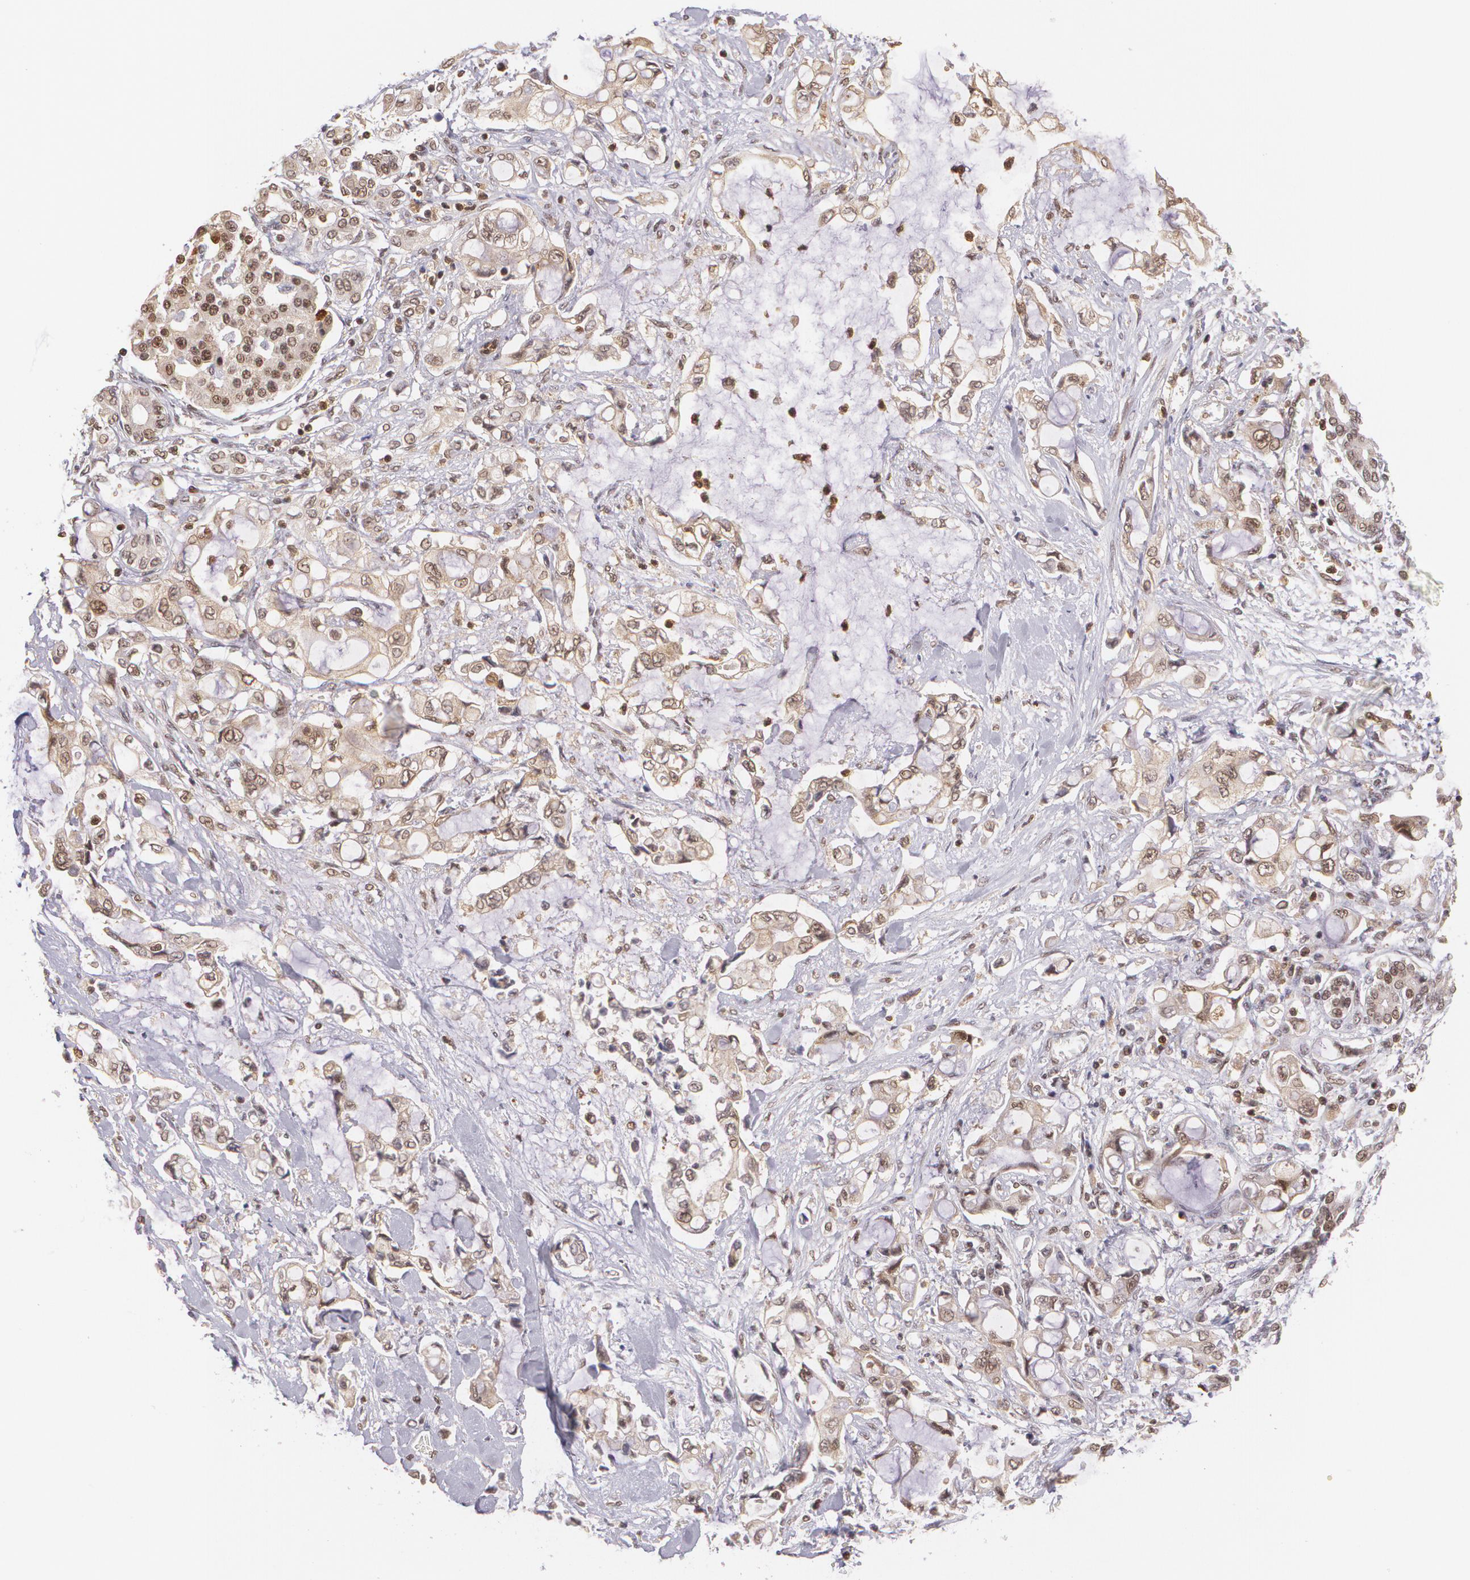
{"staining": {"intensity": "weak", "quantity": "25%-75%", "location": "cytoplasmic/membranous,nuclear"}, "tissue": "pancreatic cancer", "cell_type": "Tumor cells", "image_type": "cancer", "snomed": [{"axis": "morphology", "description": "Adenocarcinoma, NOS"}, {"axis": "topography", "description": "Pancreas"}], "caption": "Pancreatic cancer was stained to show a protein in brown. There is low levels of weak cytoplasmic/membranous and nuclear expression in about 25%-75% of tumor cells. Nuclei are stained in blue.", "gene": "CUL2", "patient": {"sex": "female", "age": 70}}